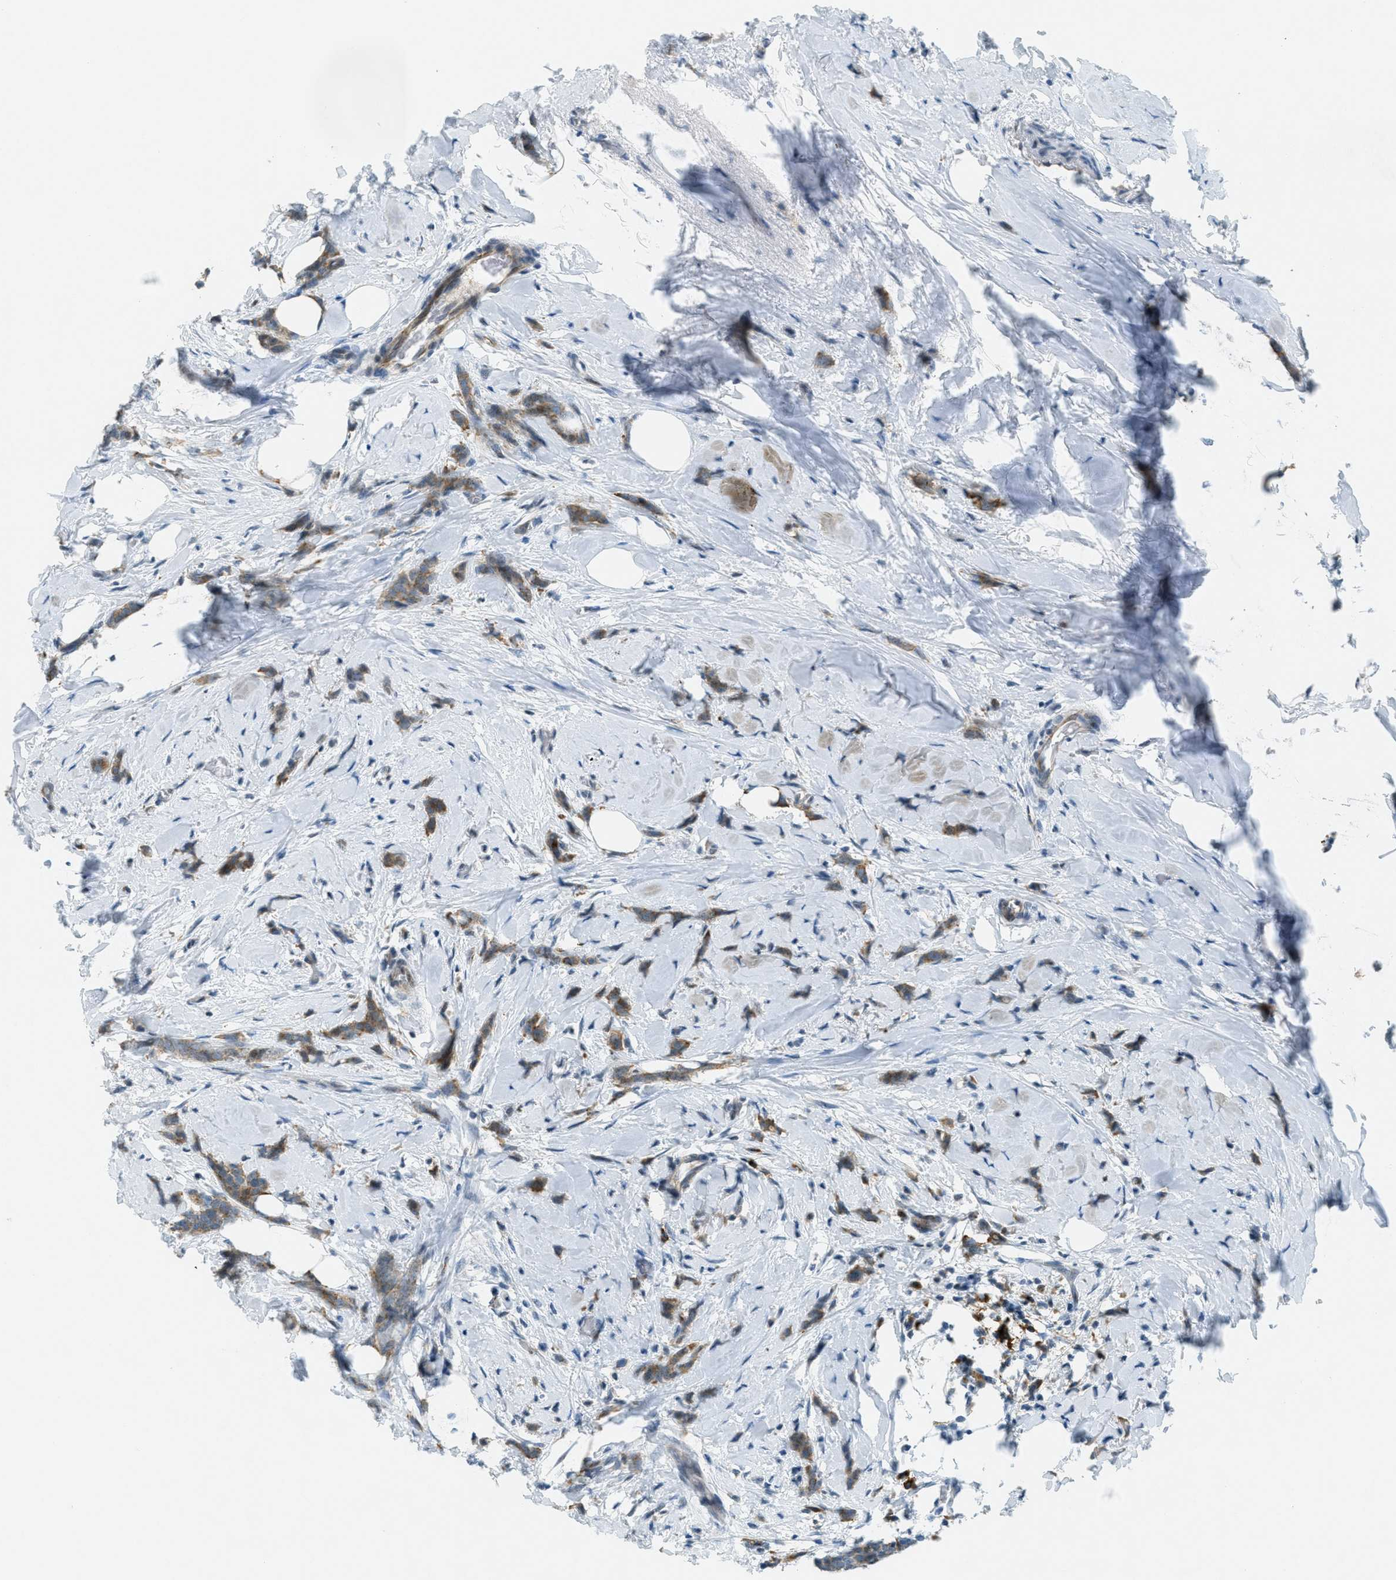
{"staining": {"intensity": "moderate", "quantity": ">75%", "location": "cytoplasmic/membranous"}, "tissue": "breast cancer", "cell_type": "Tumor cells", "image_type": "cancer", "snomed": [{"axis": "morphology", "description": "Lobular carcinoma, in situ"}, {"axis": "morphology", "description": "Lobular carcinoma"}, {"axis": "topography", "description": "Breast"}], "caption": "The micrograph demonstrates a brown stain indicating the presence of a protein in the cytoplasmic/membranous of tumor cells in breast cancer (lobular carcinoma in situ).", "gene": "FYN", "patient": {"sex": "female", "age": 41}}